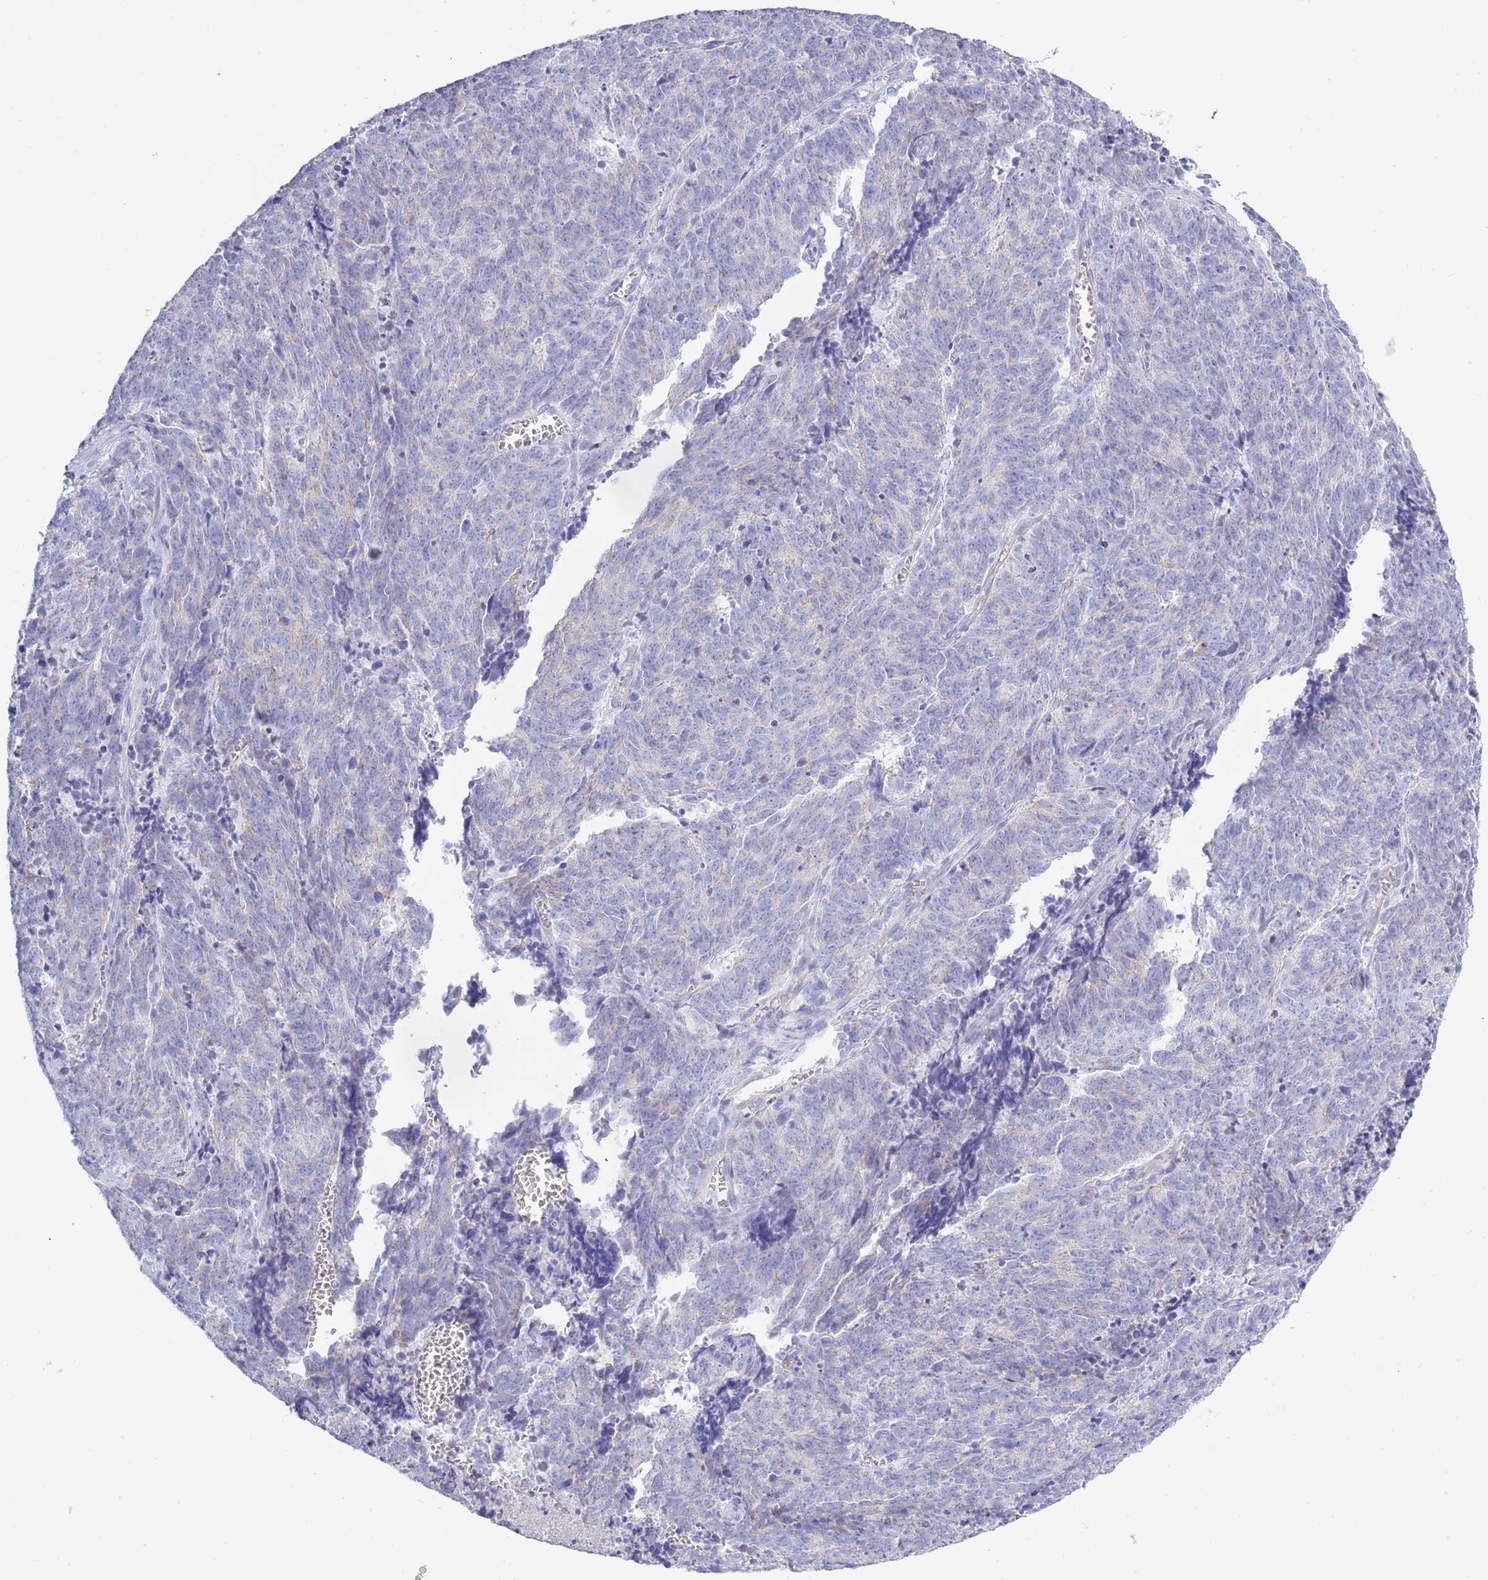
{"staining": {"intensity": "negative", "quantity": "none", "location": "none"}, "tissue": "cervical cancer", "cell_type": "Tumor cells", "image_type": "cancer", "snomed": [{"axis": "morphology", "description": "Squamous cell carcinoma, NOS"}, {"axis": "topography", "description": "Cervix"}], "caption": "IHC of human squamous cell carcinoma (cervical) displays no staining in tumor cells. (Immunohistochemistry, brightfield microscopy, high magnification).", "gene": "ACR", "patient": {"sex": "female", "age": 29}}